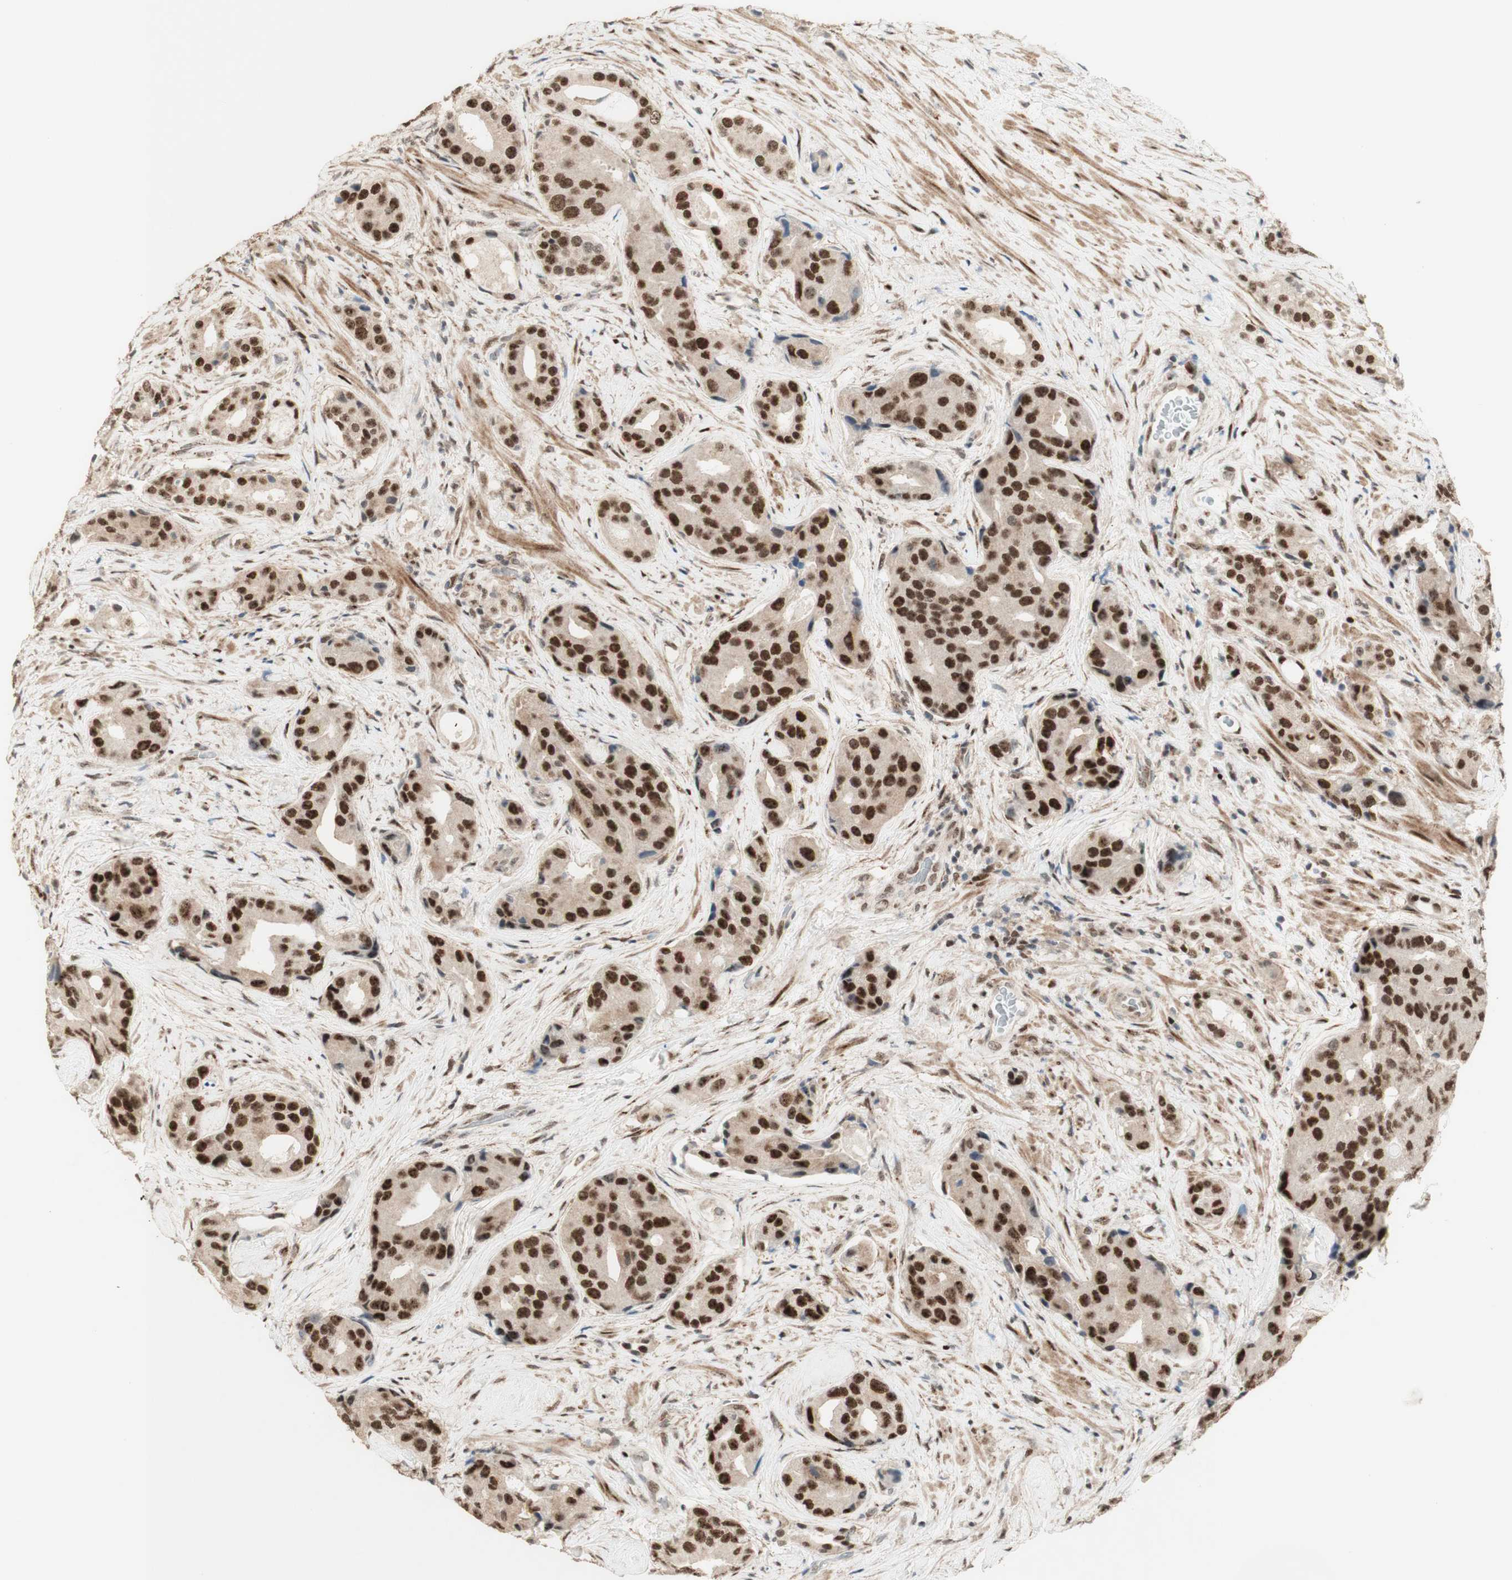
{"staining": {"intensity": "strong", "quantity": ">75%", "location": "nuclear"}, "tissue": "prostate cancer", "cell_type": "Tumor cells", "image_type": "cancer", "snomed": [{"axis": "morphology", "description": "Adenocarcinoma, High grade"}, {"axis": "topography", "description": "Prostate"}], "caption": "Tumor cells demonstrate high levels of strong nuclear staining in approximately >75% of cells in human prostate cancer.", "gene": "FOXP1", "patient": {"sex": "male", "age": 71}}